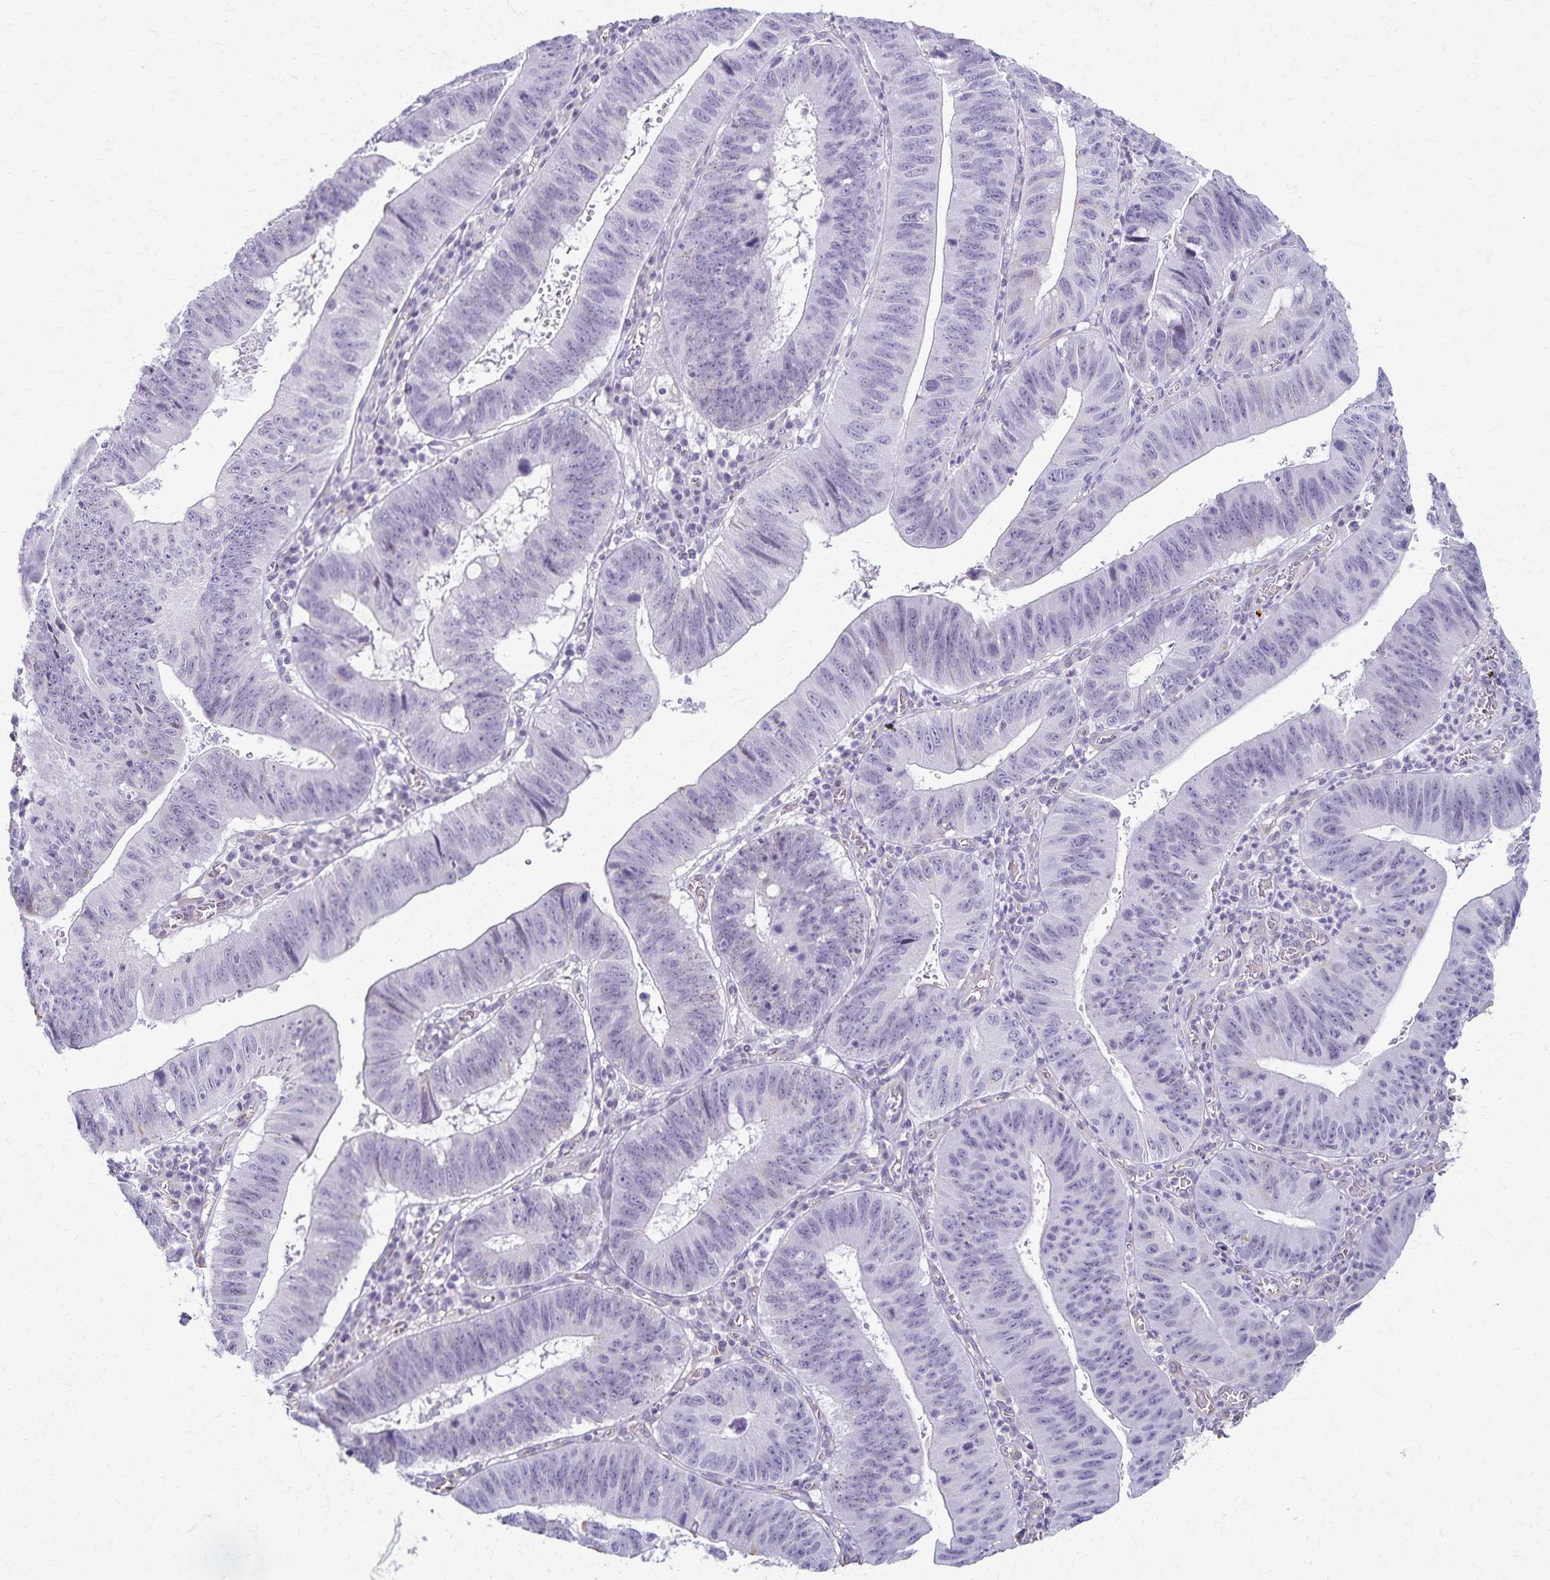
{"staining": {"intensity": "negative", "quantity": "none", "location": "none"}, "tissue": "stomach cancer", "cell_type": "Tumor cells", "image_type": "cancer", "snomed": [{"axis": "morphology", "description": "Adenocarcinoma, NOS"}, {"axis": "topography", "description": "Stomach"}], "caption": "Immunohistochemical staining of human stomach cancer reveals no significant positivity in tumor cells.", "gene": "KISS1", "patient": {"sex": "male", "age": 59}}